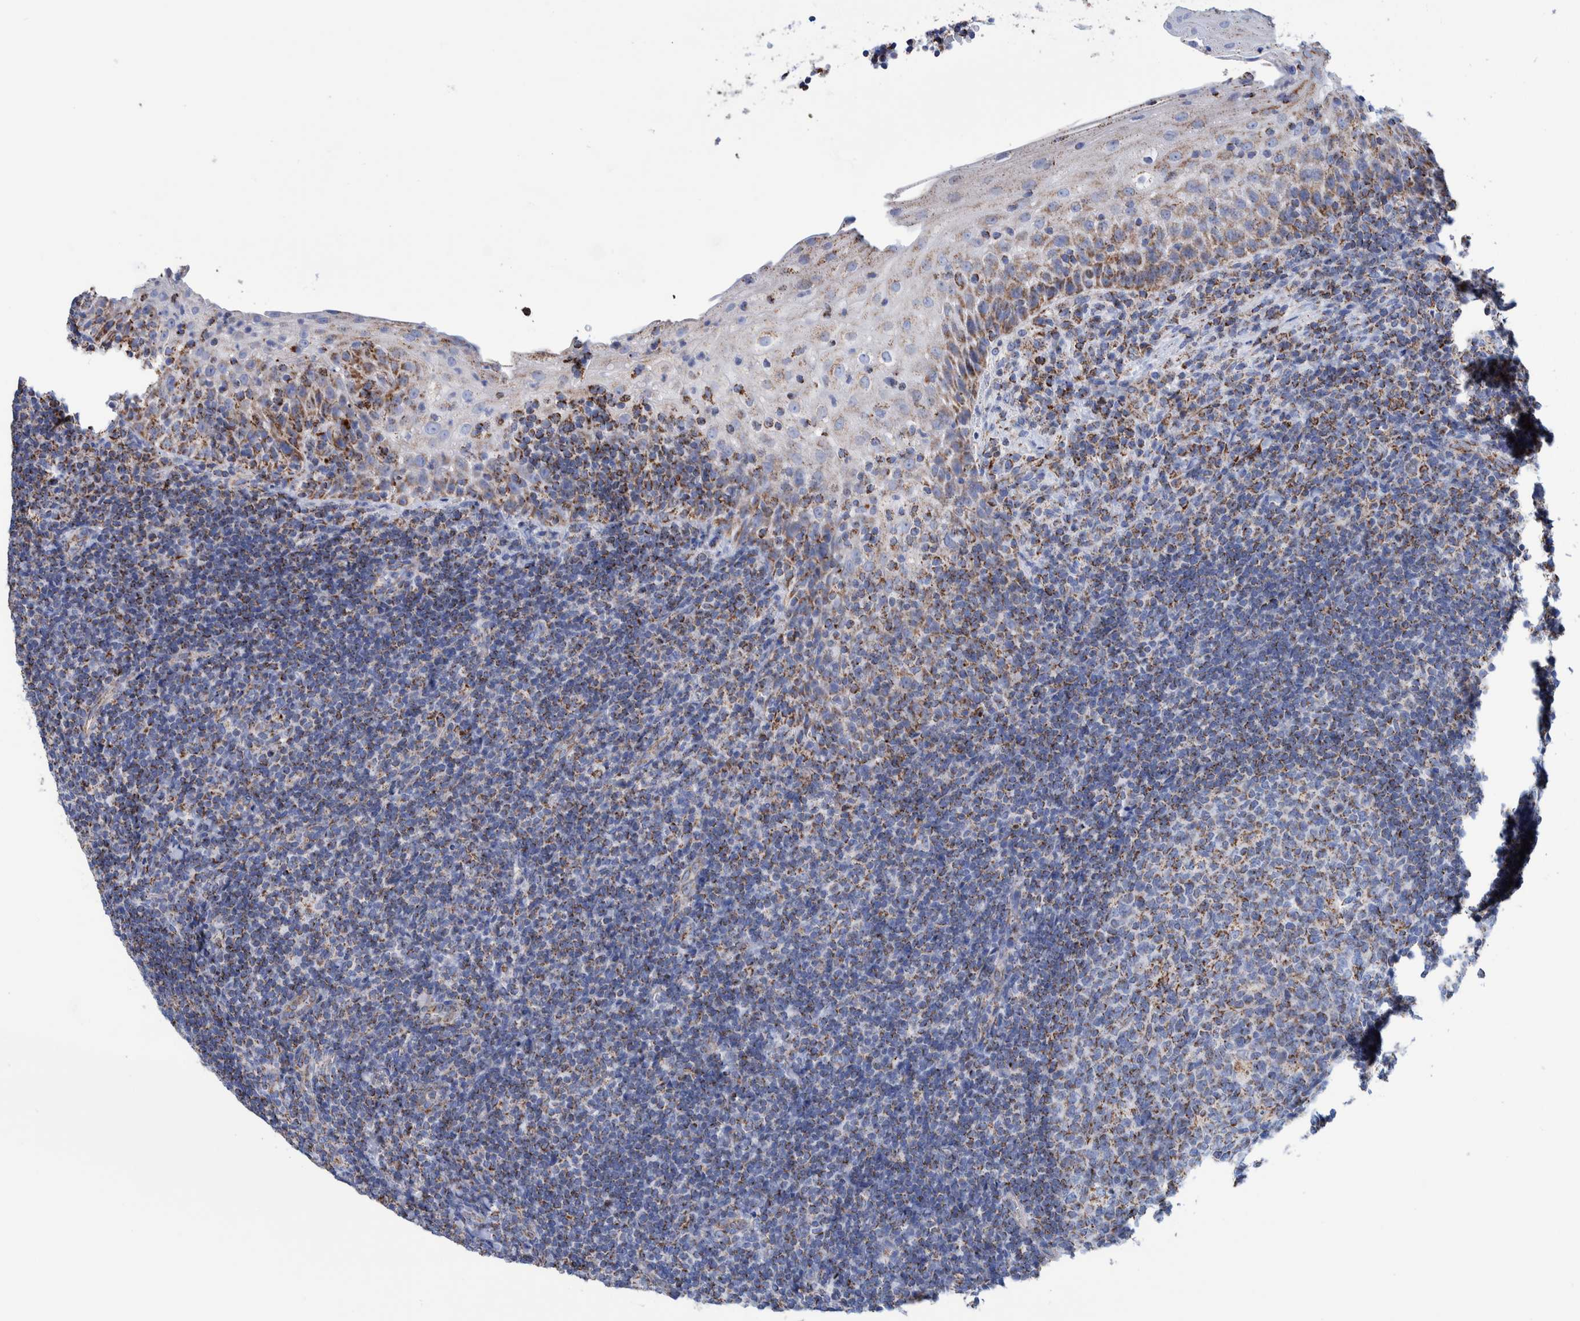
{"staining": {"intensity": "moderate", "quantity": "25%-75%", "location": "cytoplasmic/membranous"}, "tissue": "tonsil", "cell_type": "Germinal center cells", "image_type": "normal", "snomed": [{"axis": "morphology", "description": "Normal tissue, NOS"}, {"axis": "topography", "description": "Tonsil"}], "caption": "This histopathology image shows unremarkable tonsil stained with immunohistochemistry (IHC) to label a protein in brown. The cytoplasmic/membranous of germinal center cells show moderate positivity for the protein. Nuclei are counter-stained blue.", "gene": "DECR1", "patient": {"sex": "male", "age": 37}}